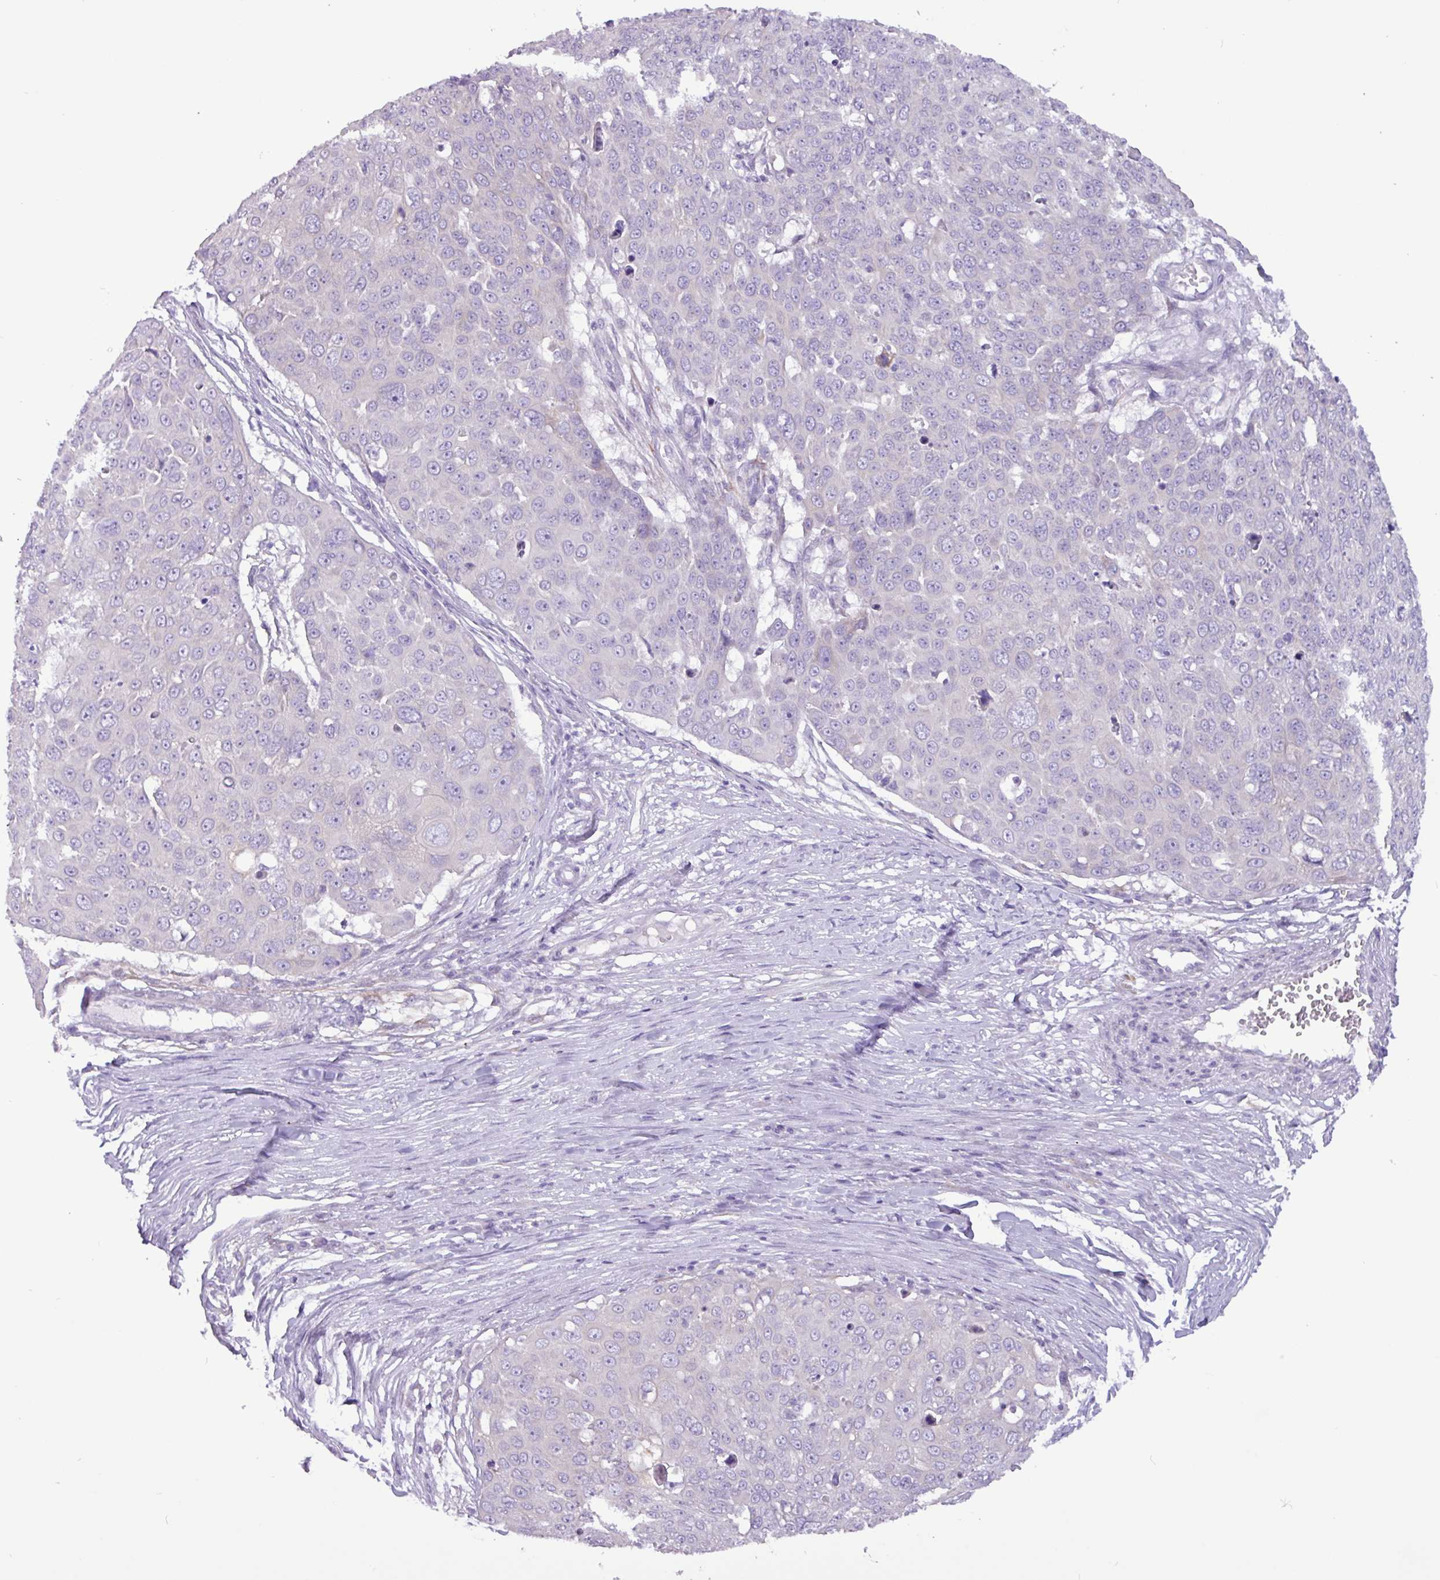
{"staining": {"intensity": "negative", "quantity": "none", "location": "none"}, "tissue": "skin cancer", "cell_type": "Tumor cells", "image_type": "cancer", "snomed": [{"axis": "morphology", "description": "Squamous cell carcinoma, NOS"}, {"axis": "topography", "description": "Skin"}], "caption": "Protein analysis of squamous cell carcinoma (skin) displays no significant expression in tumor cells. (Stains: DAB (3,3'-diaminobenzidine) IHC with hematoxylin counter stain, Microscopy: brightfield microscopy at high magnification).", "gene": "SLC38A1", "patient": {"sex": "male", "age": 71}}